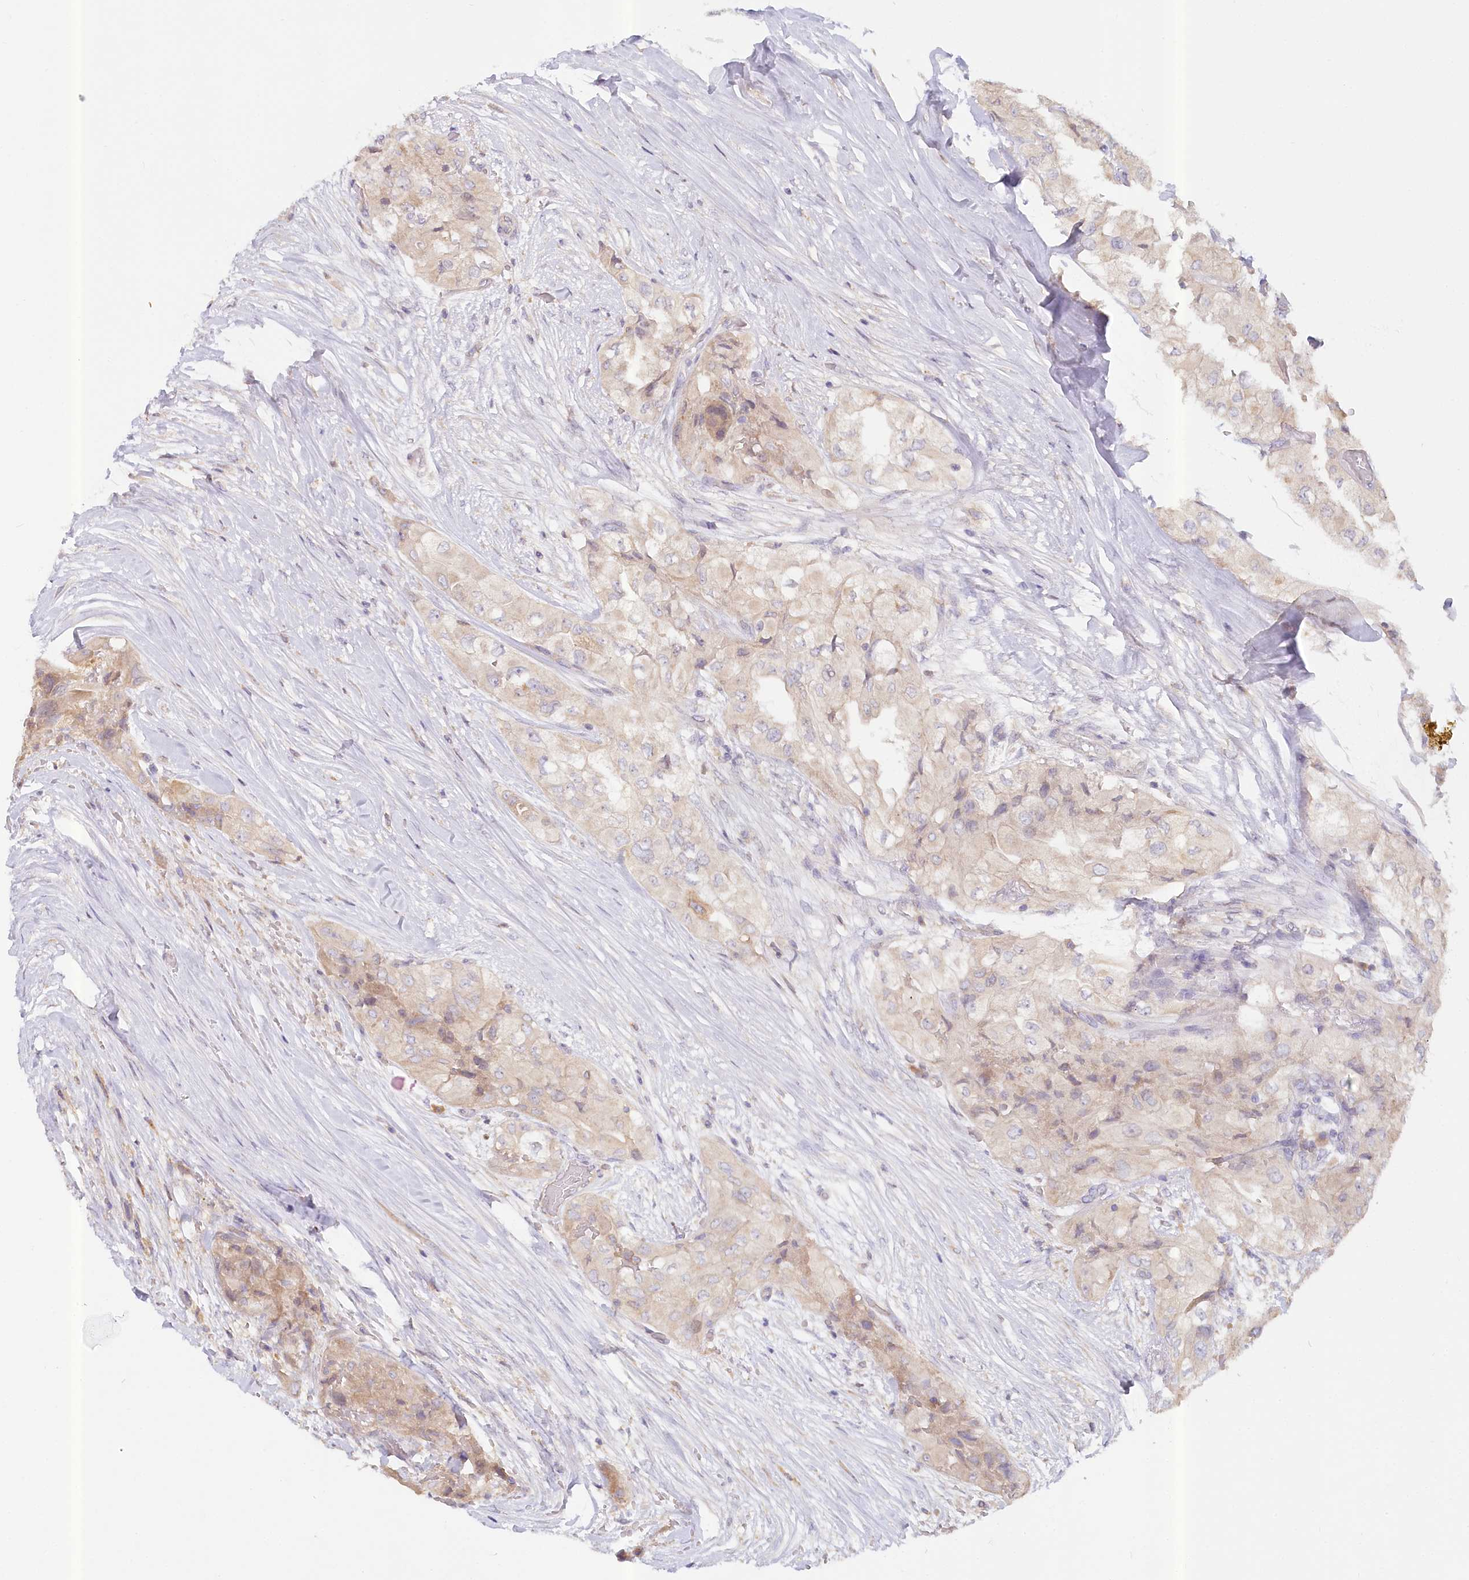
{"staining": {"intensity": "weak", "quantity": "<25%", "location": "cytoplasmic/membranous"}, "tissue": "thyroid cancer", "cell_type": "Tumor cells", "image_type": "cancer", "snomed": [{"axis": "morphology", "description": "Papillary adenocarcinoma, NOS"}, {"axis": "topography", "description": "Thyroid gland"}], "caption": "Immunohistochemical staining of thyroid papillary adenocarcinoma reveals no significant staining in tumor cells.", "gene": "PAIP2", "patient": {"sex": "female", "age": 59}}